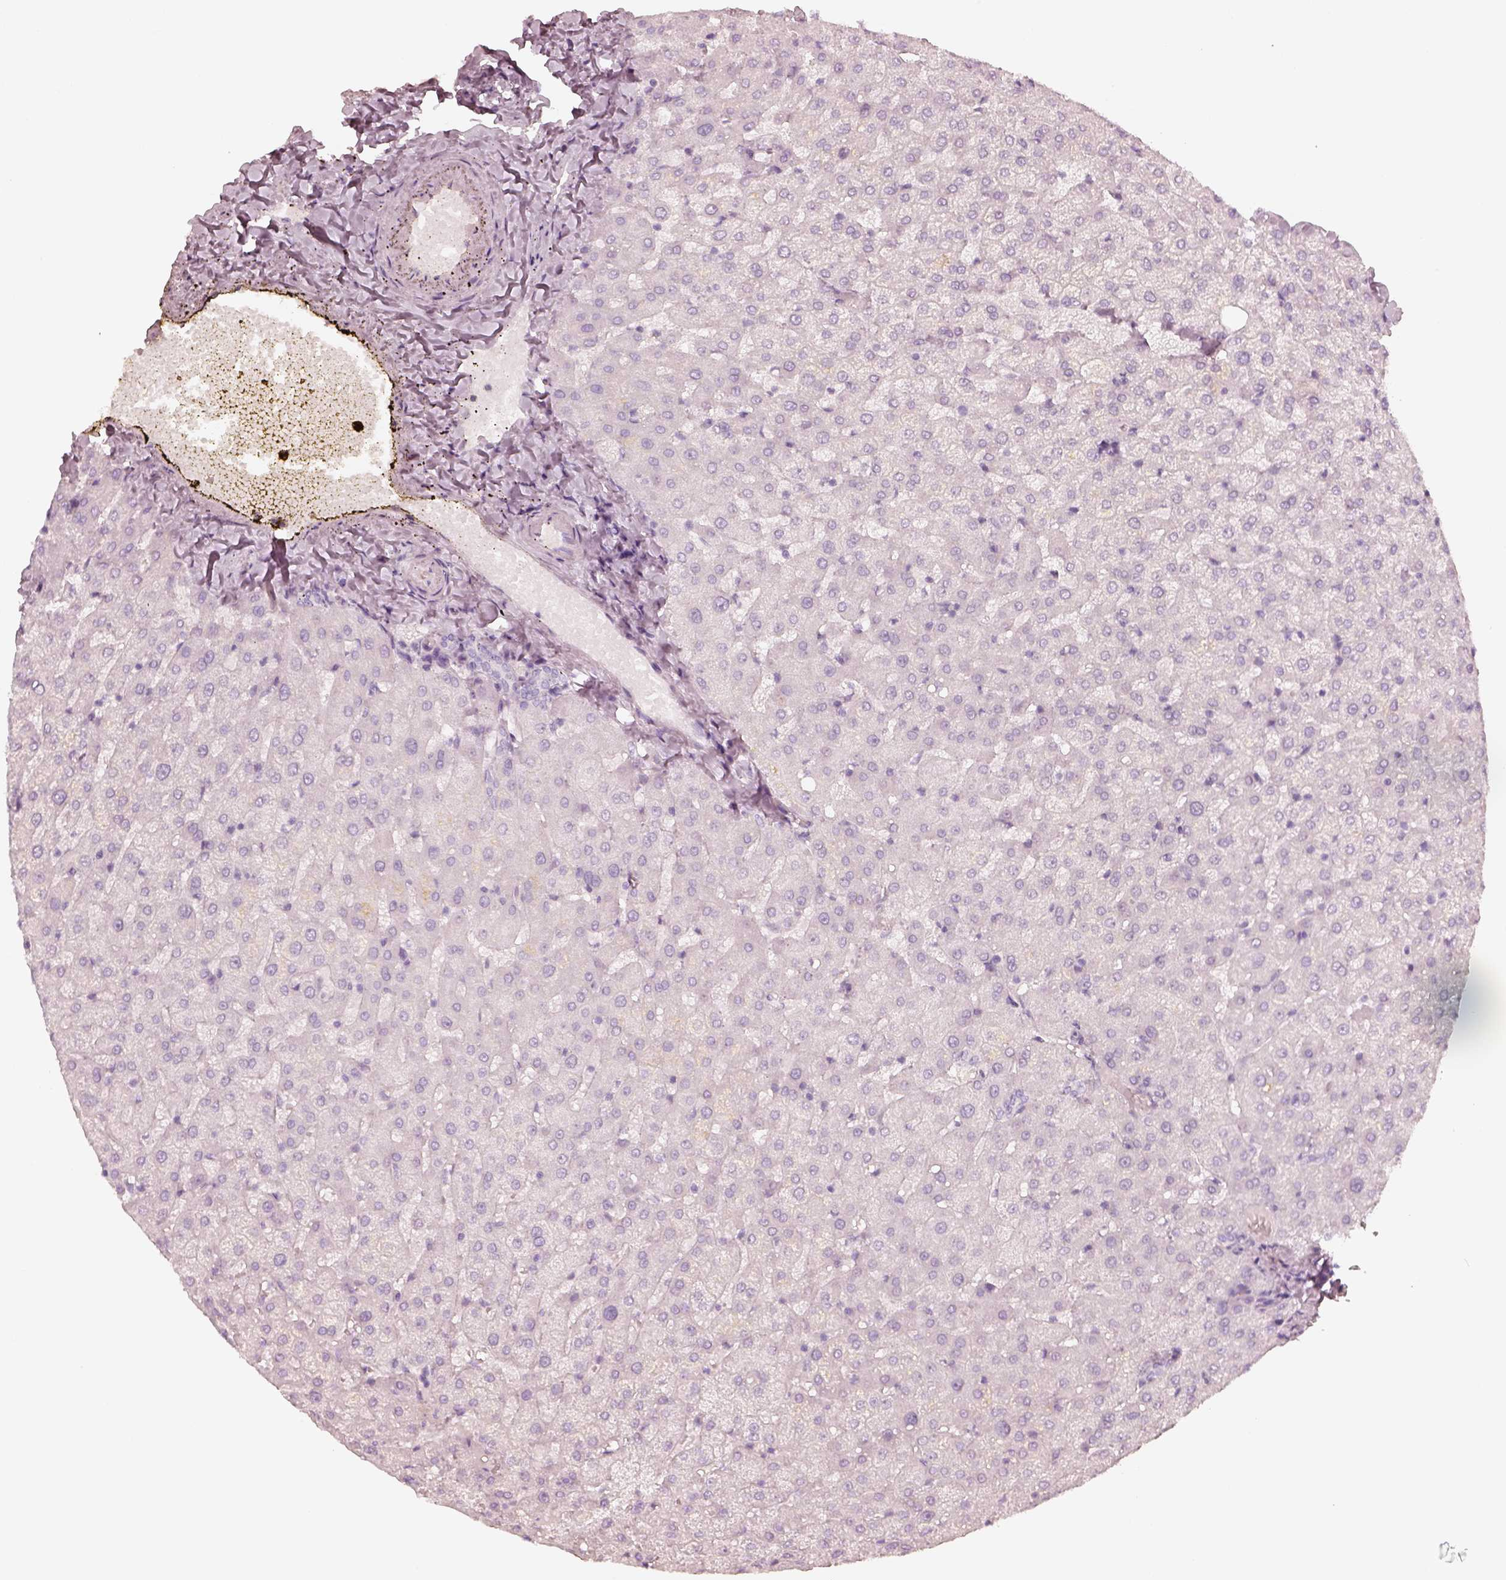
{"staining": {"intensity": "negative", "quantity": "none", "location": "none"}, "tissue": "liver", "cell_type": "Cholangiocytes", "image_type": "normal", "snomed": [{"axis": "morphology", "description": "Normal tissue, NOS"}, {"axis": "topography", "description": "Liver"}], "caption": "An immunohistochemistry (IHC) image of normal liver is shown. There is no staining in cholangiocytes of liver. The staining was performed using DAB to visualize the protein expression in brown, while the nuclei were stained in blue with hematoxylin (Magnification: 20x).", "gene": "KRT82", "patient": {"sex": "female", "age": 50}}